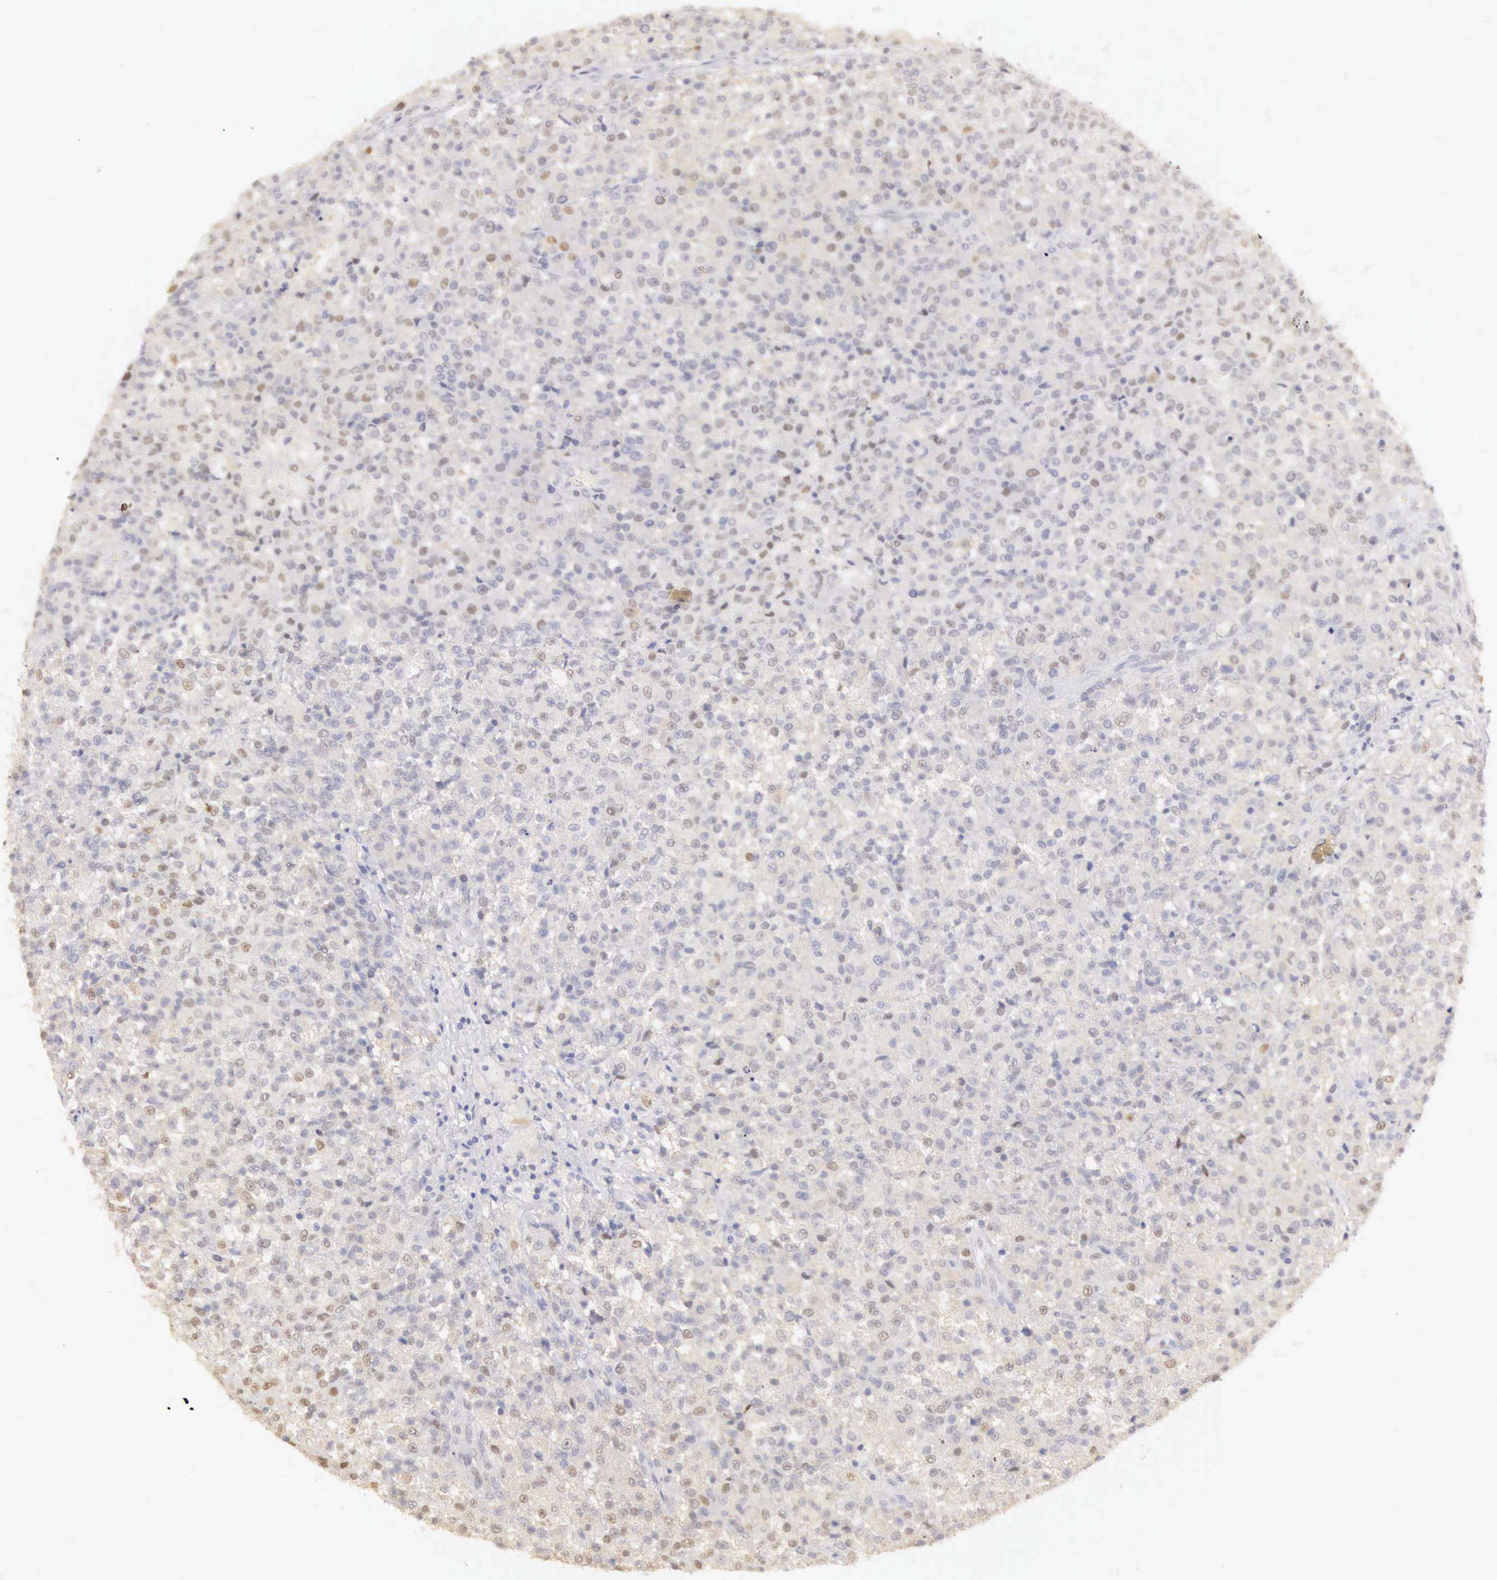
{"staining": {"intensity": "negative", "quantity": "none", "location": "none"}, "tissue": "testis cancer", "cell_type": "Tumor cells", "image_type": "cancer", "snomed": [{"axis": "morphology", "description": "Seminoma, NOS"}, {"axis": "topography", "description": "Testis"}], "caption": "Immunohistochemistry image of neoplastic tissue: testis seminoma stained with DAB (3,3'-diaminobenzidine) shows no significant protein expression in tumor cells. Nuclei are stained in blue.", "gene": "UBA1", "patient": {"sex": "male", "age": 59}}